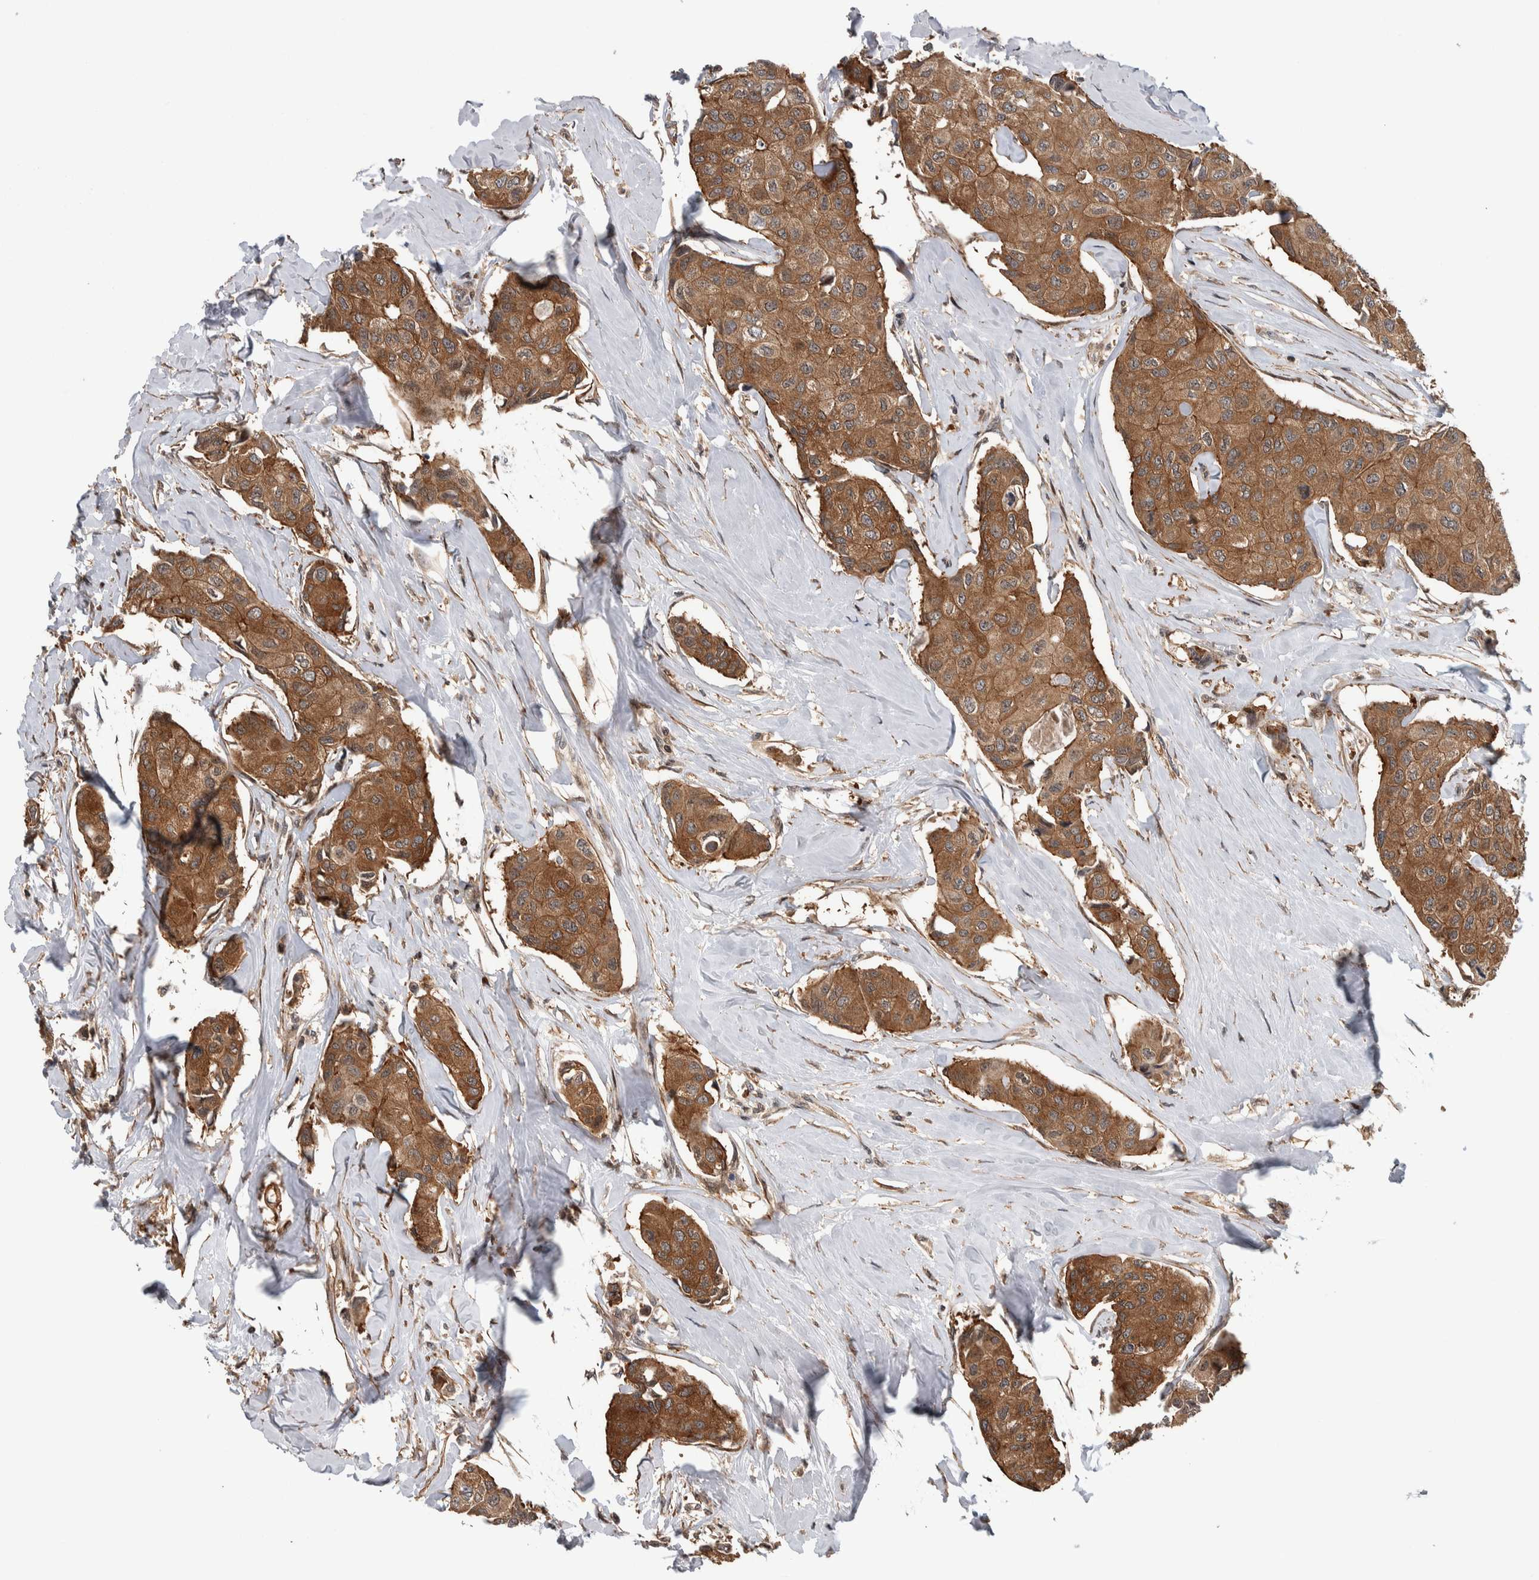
{"staining": {"intensity": "moderate", "quantity": ">75%", "location": "cytoplasmic/membranous"}, "tissue": "breast cancer", "cell_type": "Tumor cells", "image_type": "cancer", "snomed": [{"axis": "morphology", "description": "Duct carcinoma"}, {"axis": "topography", "description": "Breast"}], "caption": "The photomicrograph shows a brown stain indicating the presence of a protein in the cytoplasmic/membranous of tumor cells in breast invasive ductal carcinoma.", "gene": "ARFGEF1", "patient": {"sex": "female", "age": 80}}